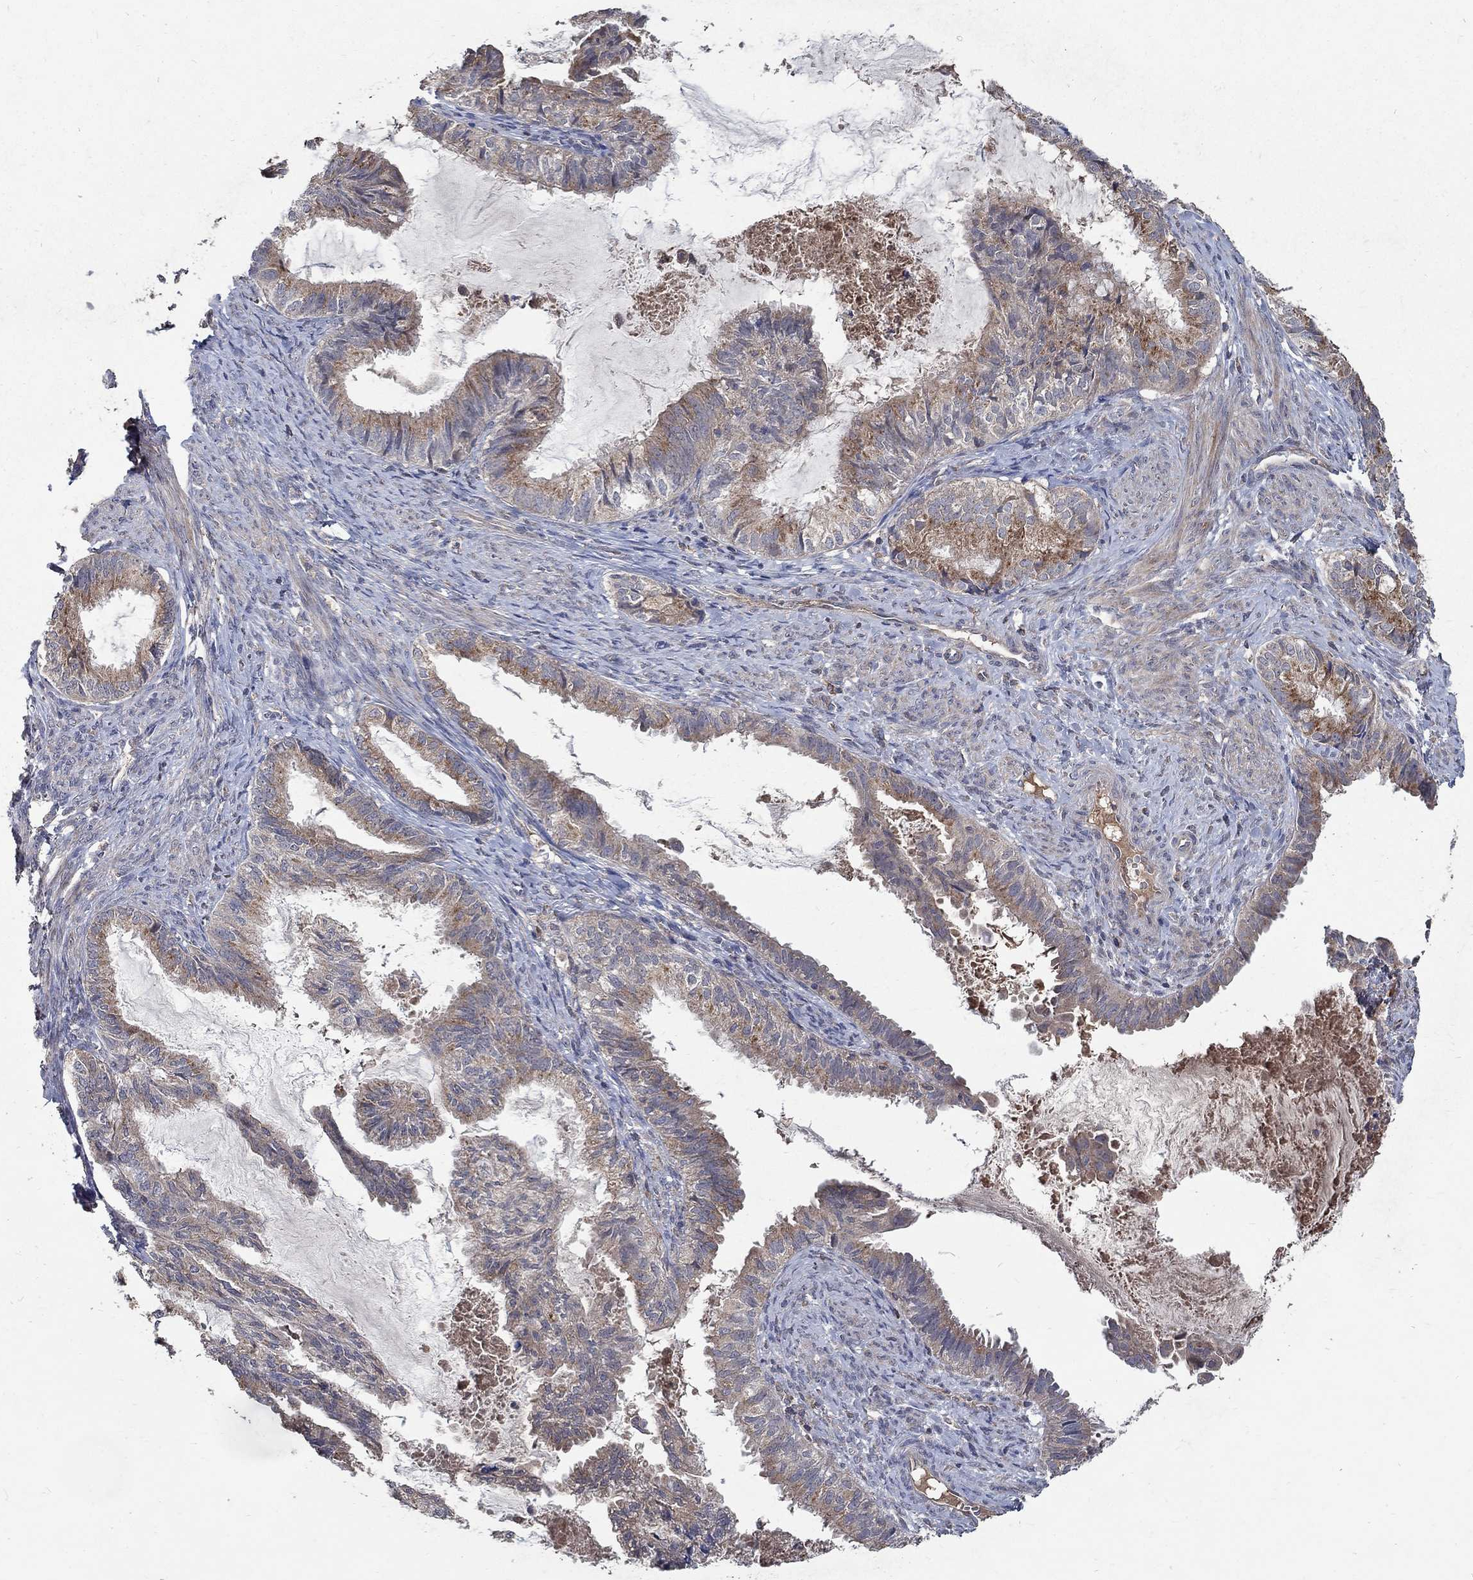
{"staining": {"intensity": "weak", "quantity": "25%-75%", "location": "cytoplasmic/membranous"}, "tissue": "endometrial cancer", "cell_type": "Tumor cells", "image_type": "cancer", "snomed": [{"axis": "morphology", "description": "Adenocarcinoma, NOS"}, {"axis": "topography", "description": "Endometrium"}], "caption": "A high-resolution photomicrograph shows IHC staining of endometrial adenocarcinoma, which demonstrates weak cytoplasmic/membranous expression in approximately 25%-75% of tumor cells. The protein of interest is shown in brown color, while the nuclei are stained blue.", "gene": "C17orf75", "patient": {"sex": "female", "age": 86}}